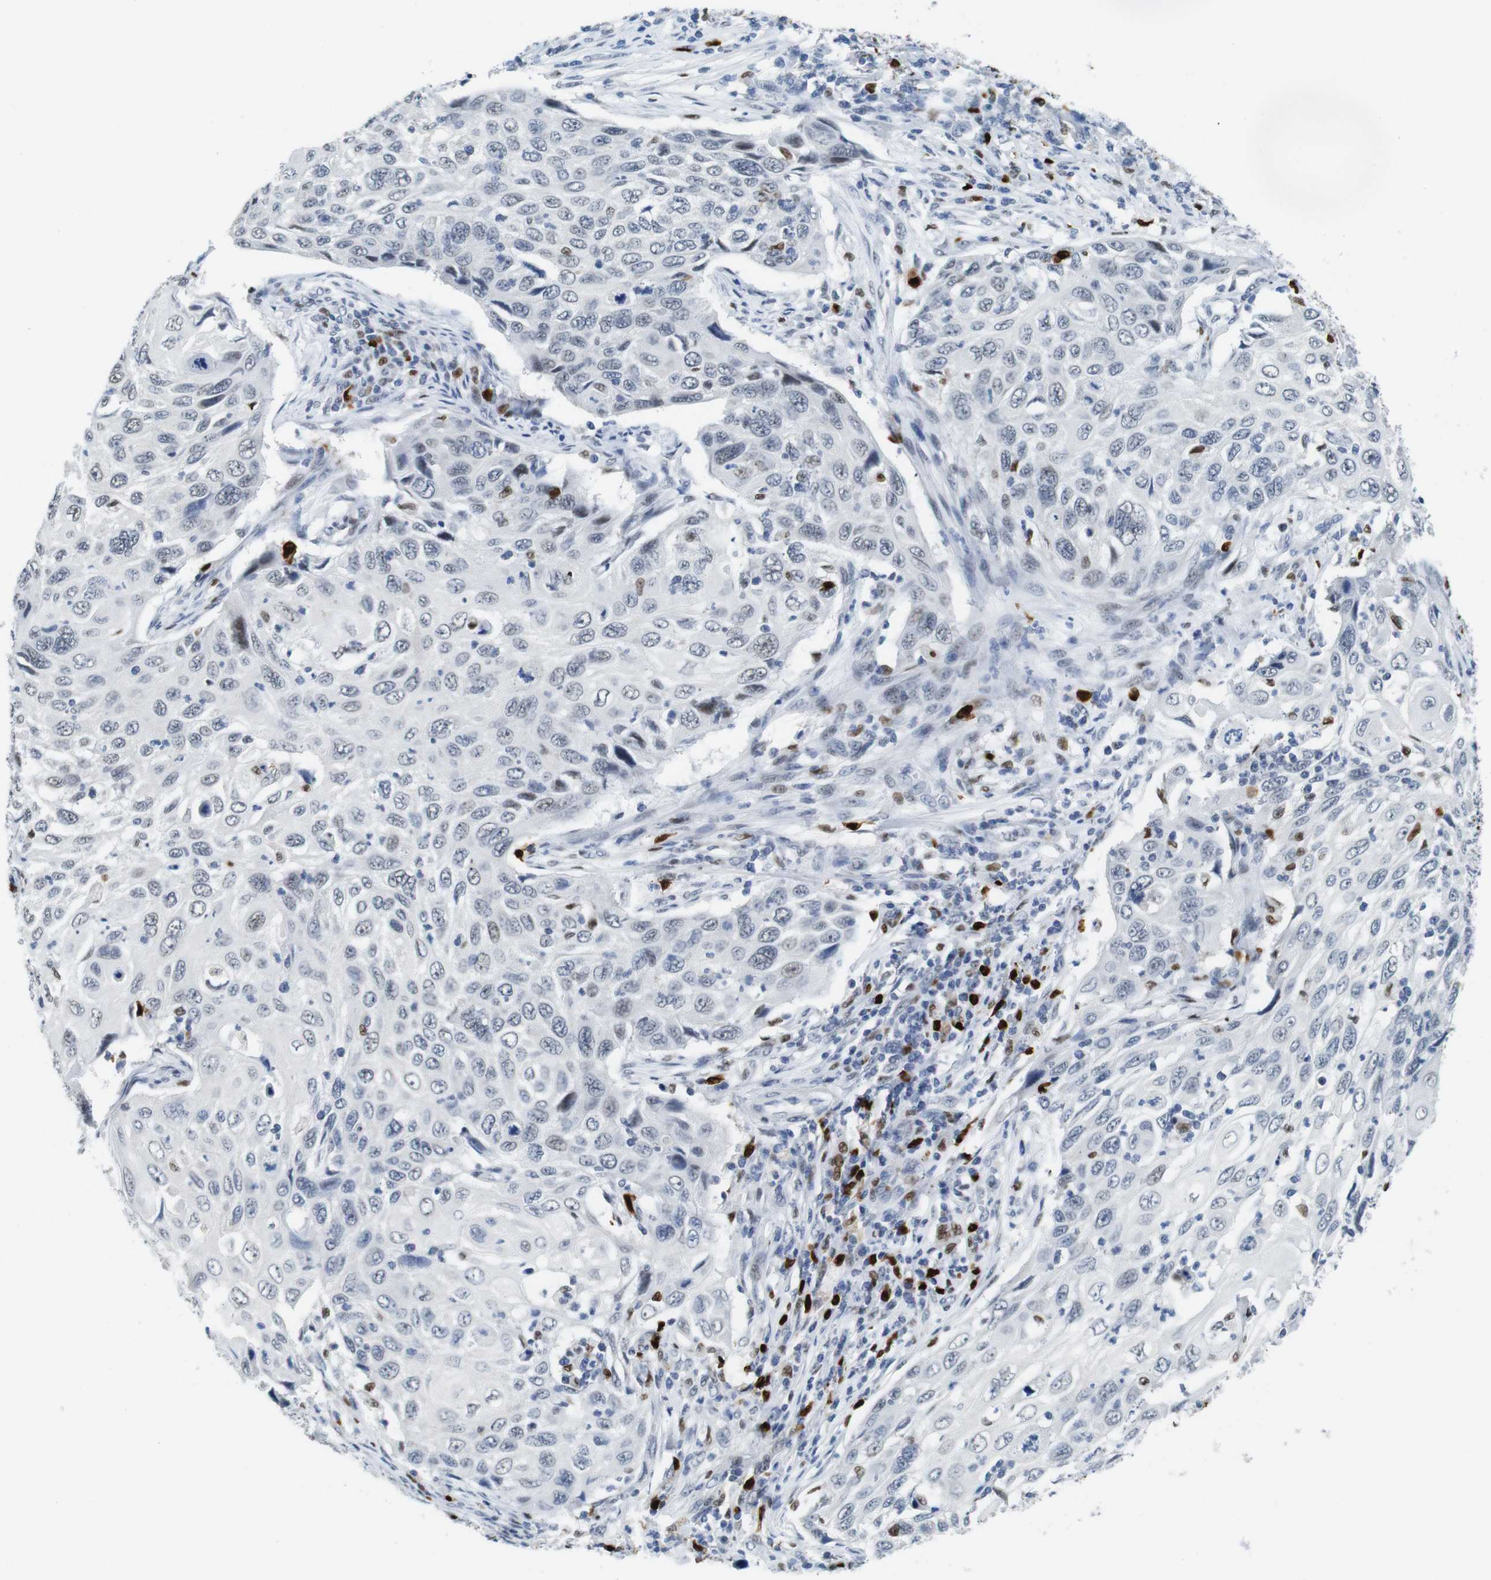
{"staining": {"intensity": "negative", "quantity": "none", "location": "none"}, "tissue": "cervical cancer", "cell_type": "Tumor cells", "image_type": "cancer", "snomed": [{"axis": "morphology", "description": "Squamous cell carcinoma, NOS"}, {"axis": "topography", "description": "Cervix"}], "caption": "Immunohistochemistry (IHC) of human cervical cancer shows no expression in tumor cells. The staining is performed using DAB brown chromogen with nuclei counter-stained in using hematoxylin.", "gene": "IRF8", "patient": {"sex": "female", "age": 70}}